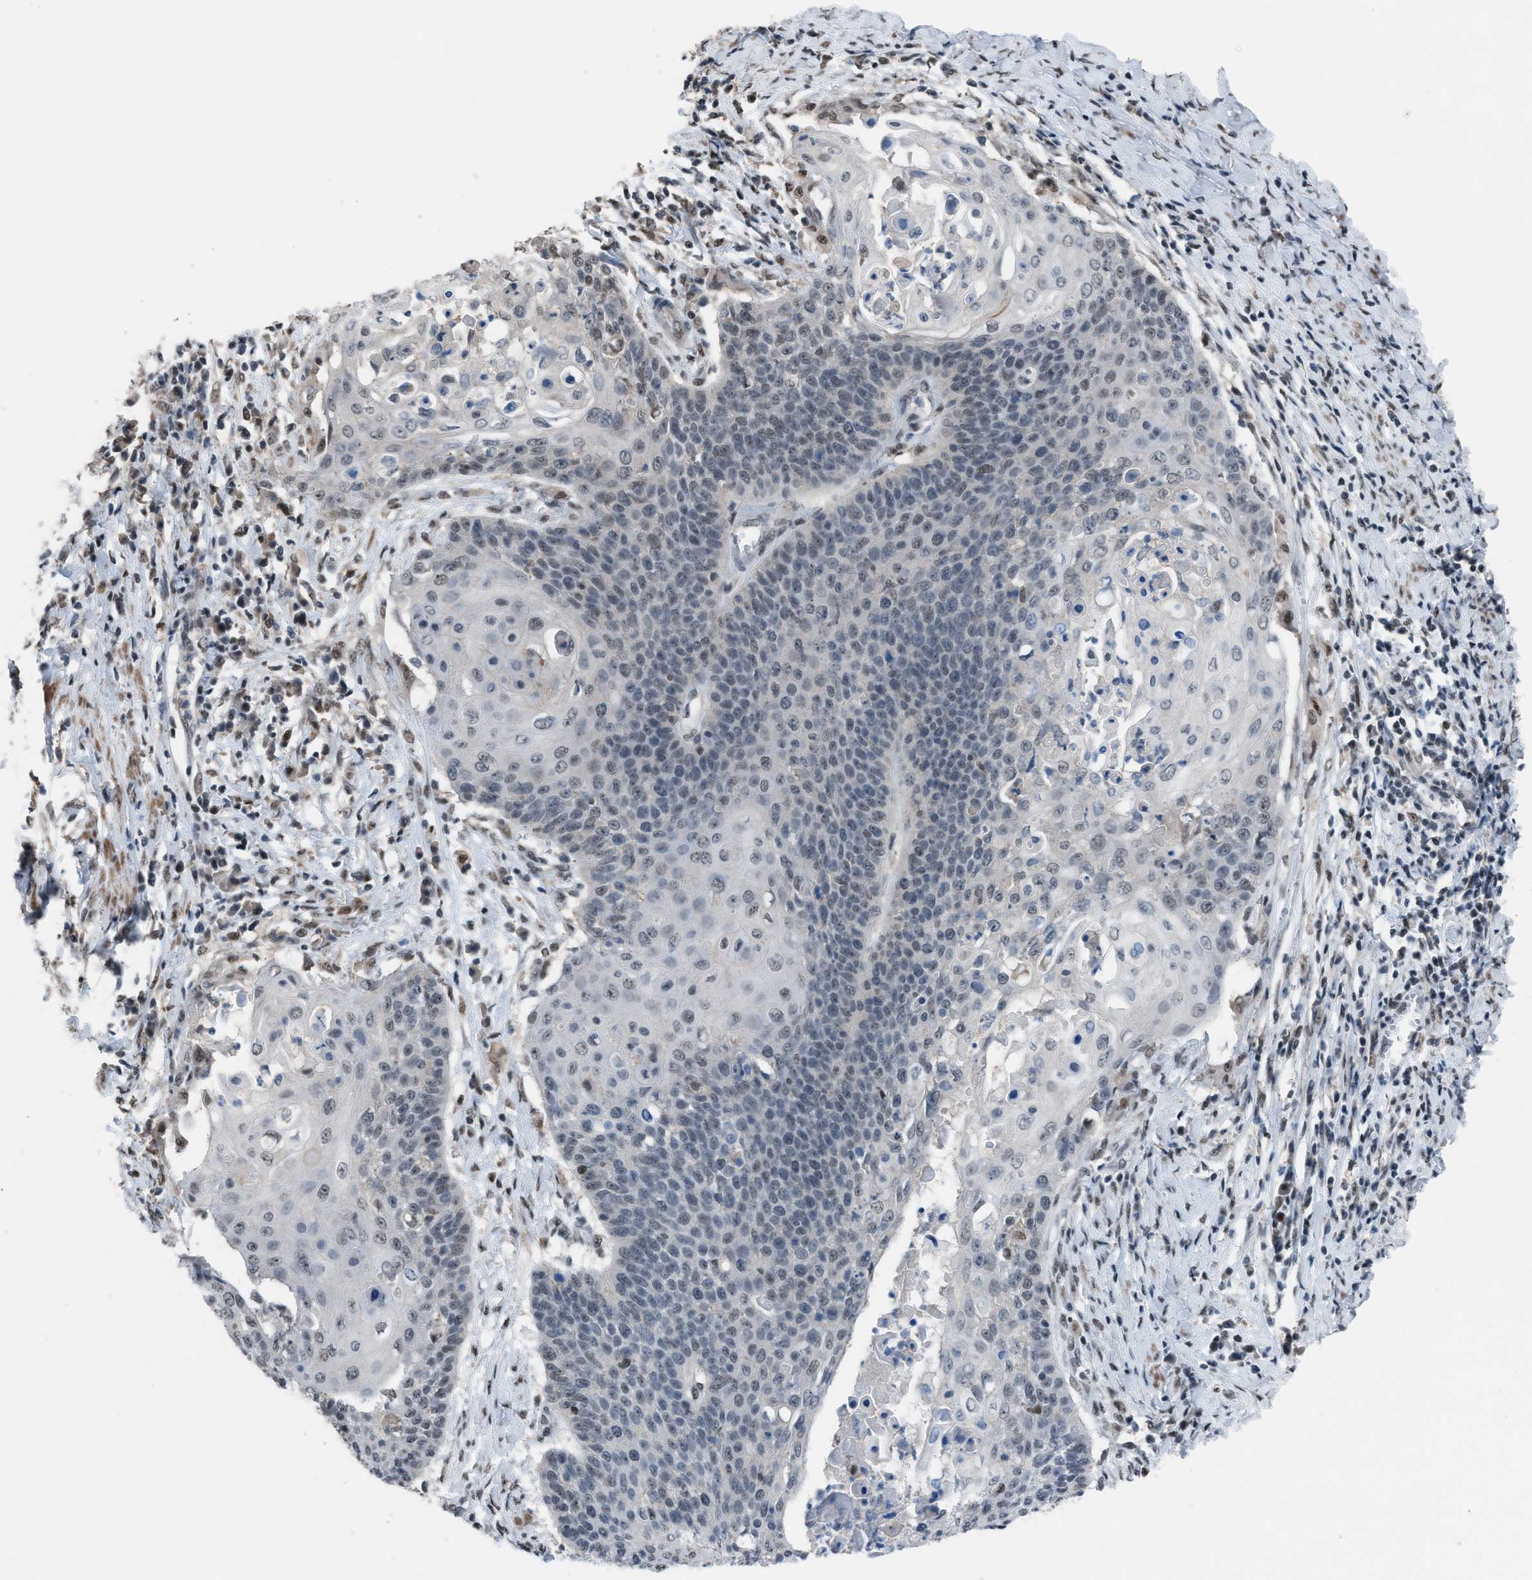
{"staining": {"intensity": "weak", "quantity": "<25%", "location": "nuclear"}, "tissue": "cervical cancer", "cell_type": "Tumor cells", "image_type": "cancer", "snomed": [{"axis": "morphology", "description": "Squamous cell carcinoma, NOS"}, {"axis": "topography", "description": "Cervix"}], "caption": "The image reveals no staining of tumor cells in cervical cancer.", "gene": "ZNF276", "patient": {"sex": "female", "age": 39}}